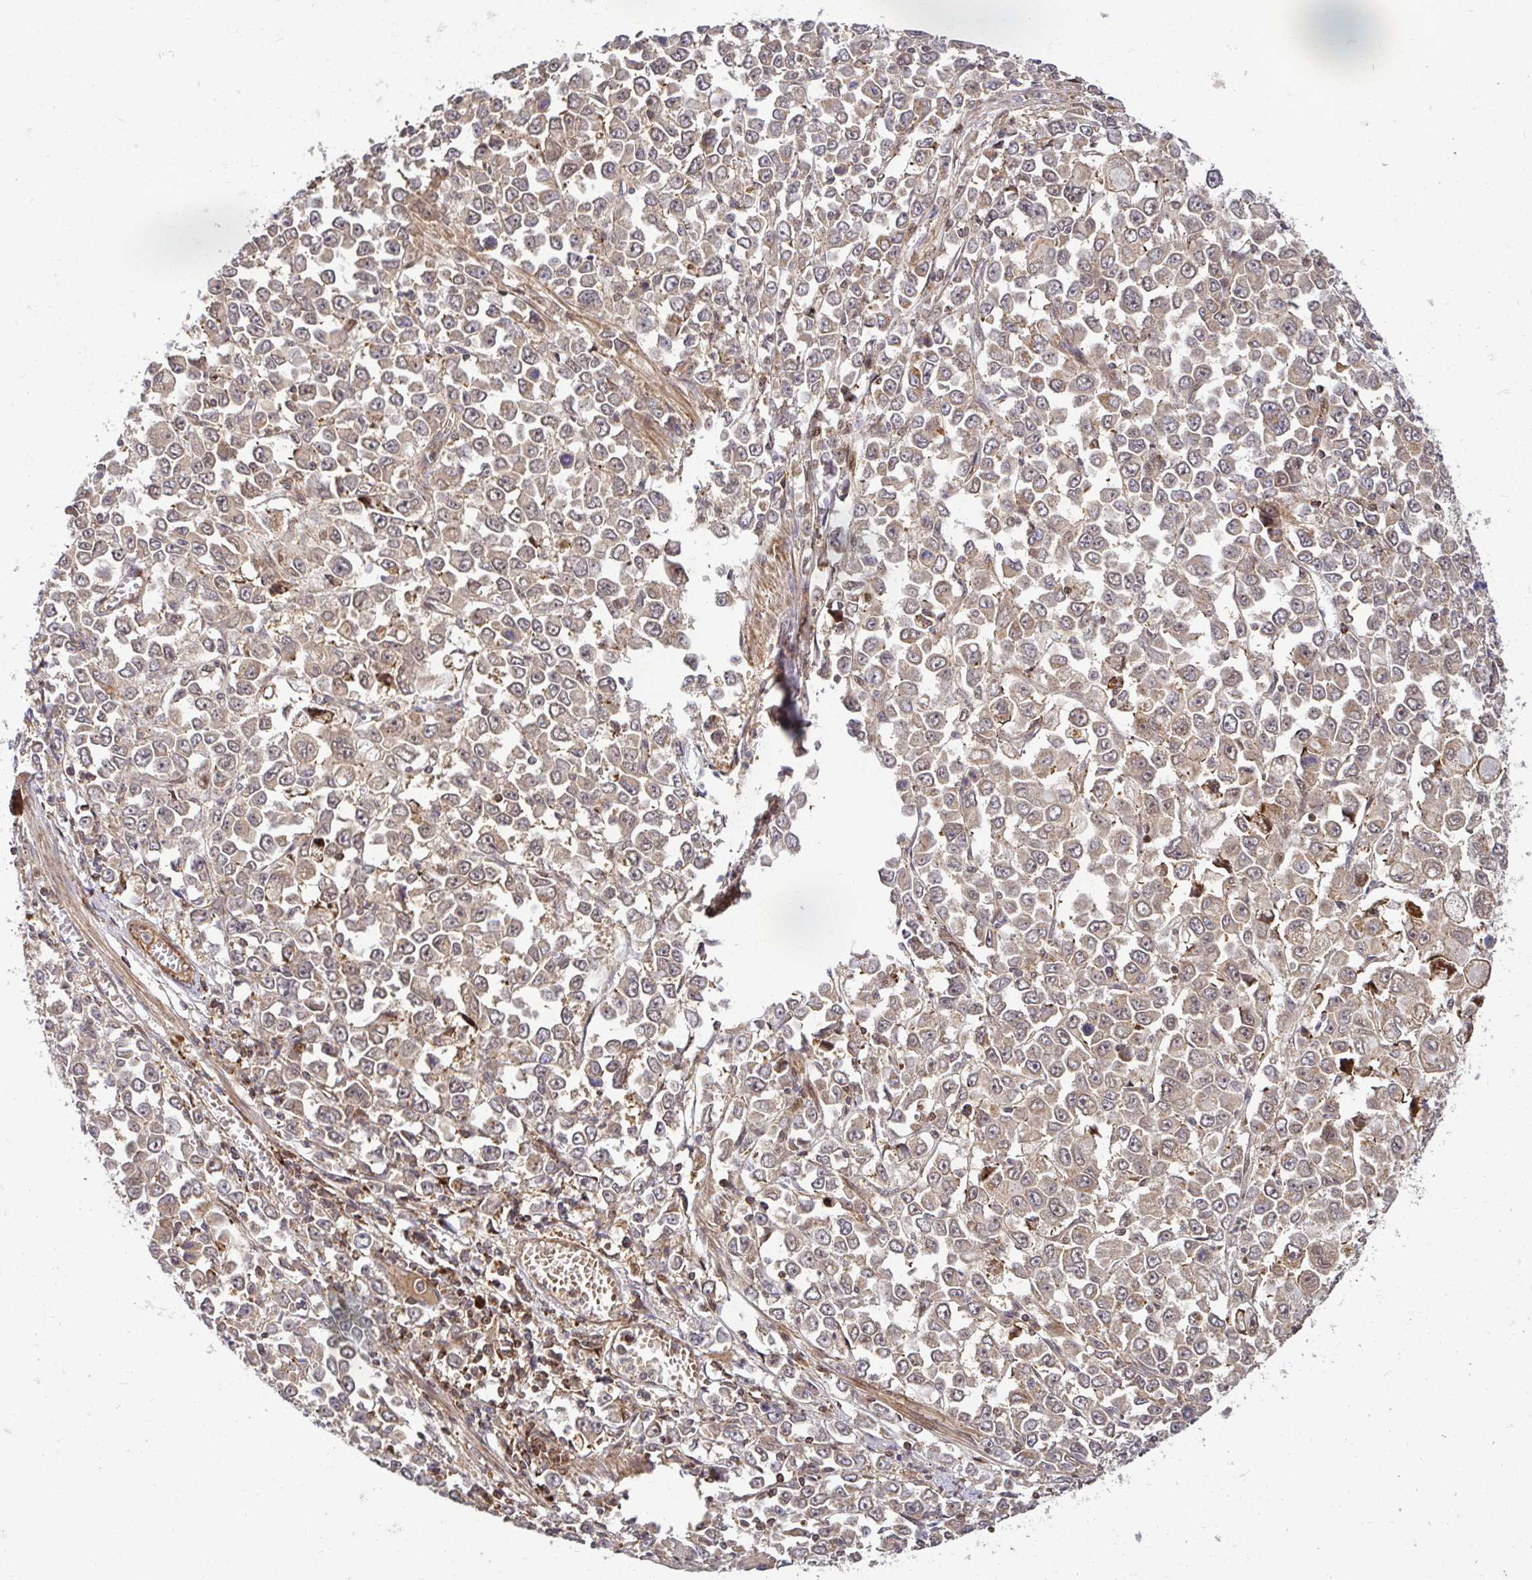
{"staining": {"intensity": "negative", "quantity": "none", "location": "none"}, "tissue": "stomach cancer", "cell_type": "Tumor cells", "image_type": "cancer", "snomed": [{"axis": "morphology", "description": "Adenocarcinoma, NOS"}, {"axis": "topography", "description": "Stomach, upper"}], "caption": "IHC image of stomach cancer (adenocarcinoma) stained for a protein (brown), which demonstrates no expression in tumor cells.", "gene": "PSMA4", "patient": {"sex": "male", "age": 70}}